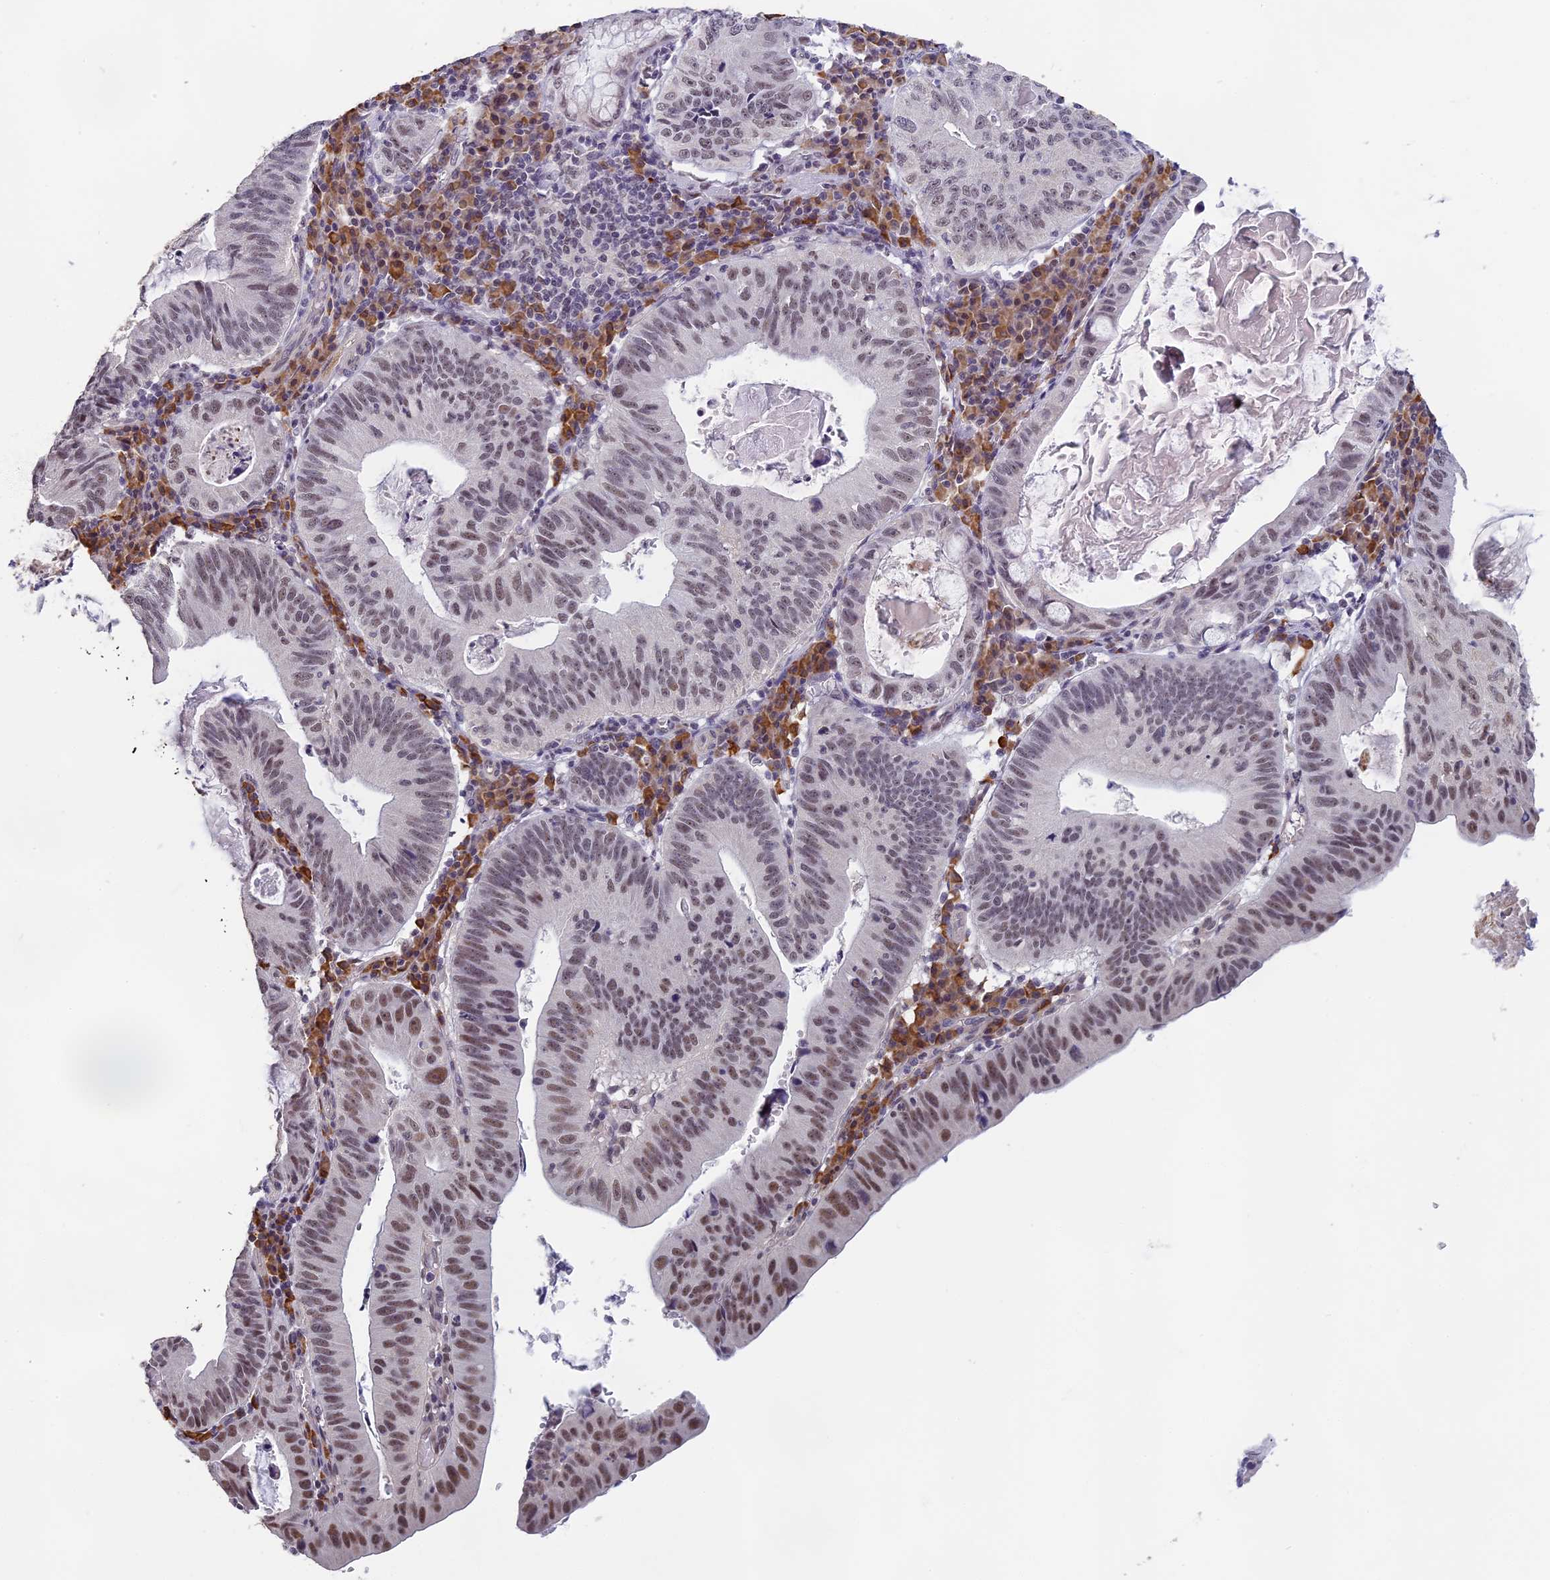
{"staining": {"intensity": "moderate", "quantity": "25%-75%", "location": "nuclear"}, "tissue": "stomach cancer", "cell_type": "Tumor cells", "image_type": "cancer", "snomed": [{"axis": "morphology", "description": "Adenocarcinoma, NOS"}, {"axis": "topography", "description": "Stomach"}], "caption": "Stomach adenocarcinoma was stained to show a protein in brown. There is medium levels of moderate nuclear staining in about 25%-75% of tumor cells. The staining was performed using DAB to visualize the protein expression in brown, while the nuclei were stained in blue with hematoxylin (Magnification: 20x).", "gene": "MORF4L1", "patient": {"sex": "male", "age": 59}}